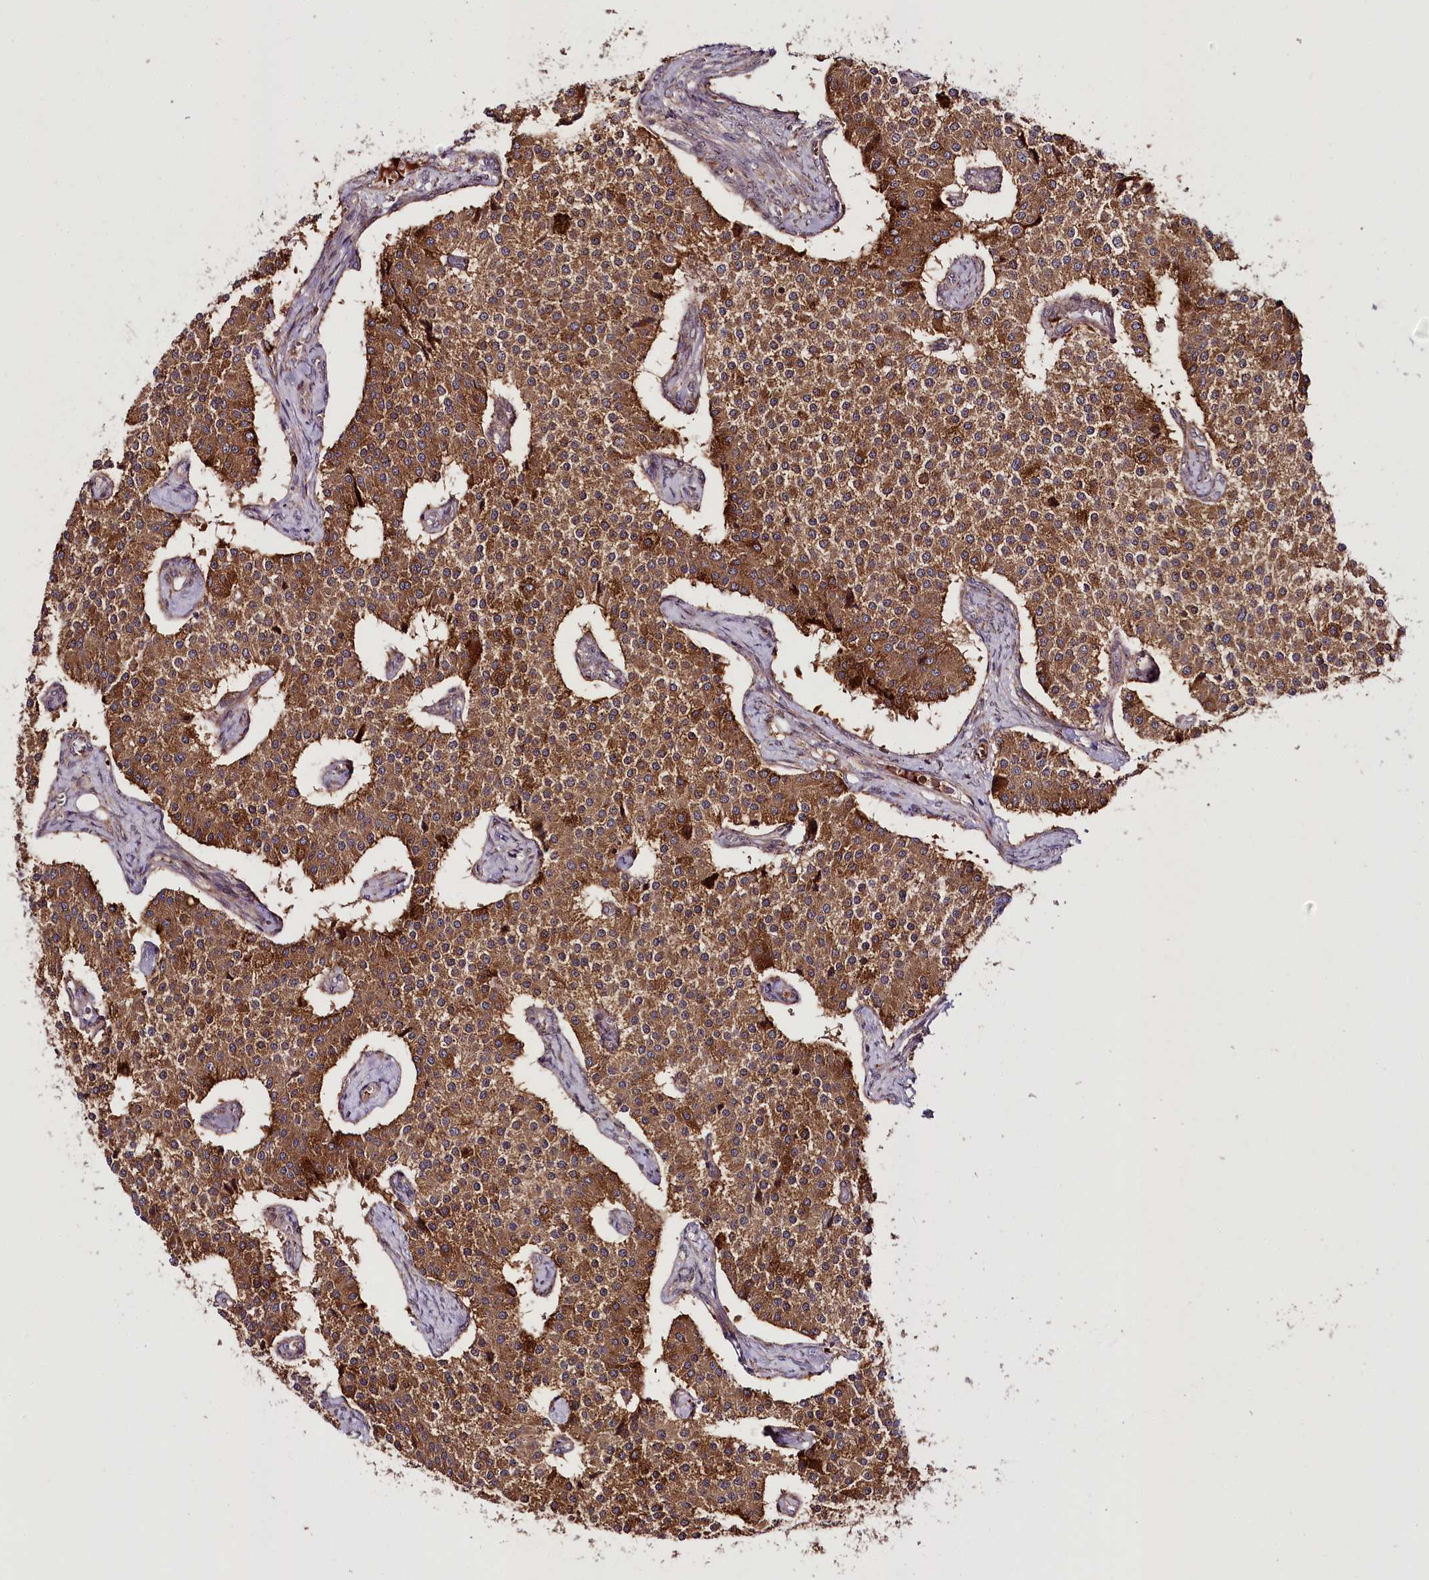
{"staining": {"intensity": "strong", "quantity": ">75%", "location": "cytoplasmic/membranous"}, "tissue": "carcinoid", "cell_type": "Tumor cells", "image_type": "cancer", "snomed": [{"axis": "morphology", "description": "Carcinoid, malignant, NOS"}, {"axis": "topography", "description": "Colon"}], "caption": "Protein staining displays strong cytoplasmic/membranous staining in about >75% of tumor cells in carcinoid.", "gene": "RAB7A", "patient": {"sex": "female", "age": 52}}